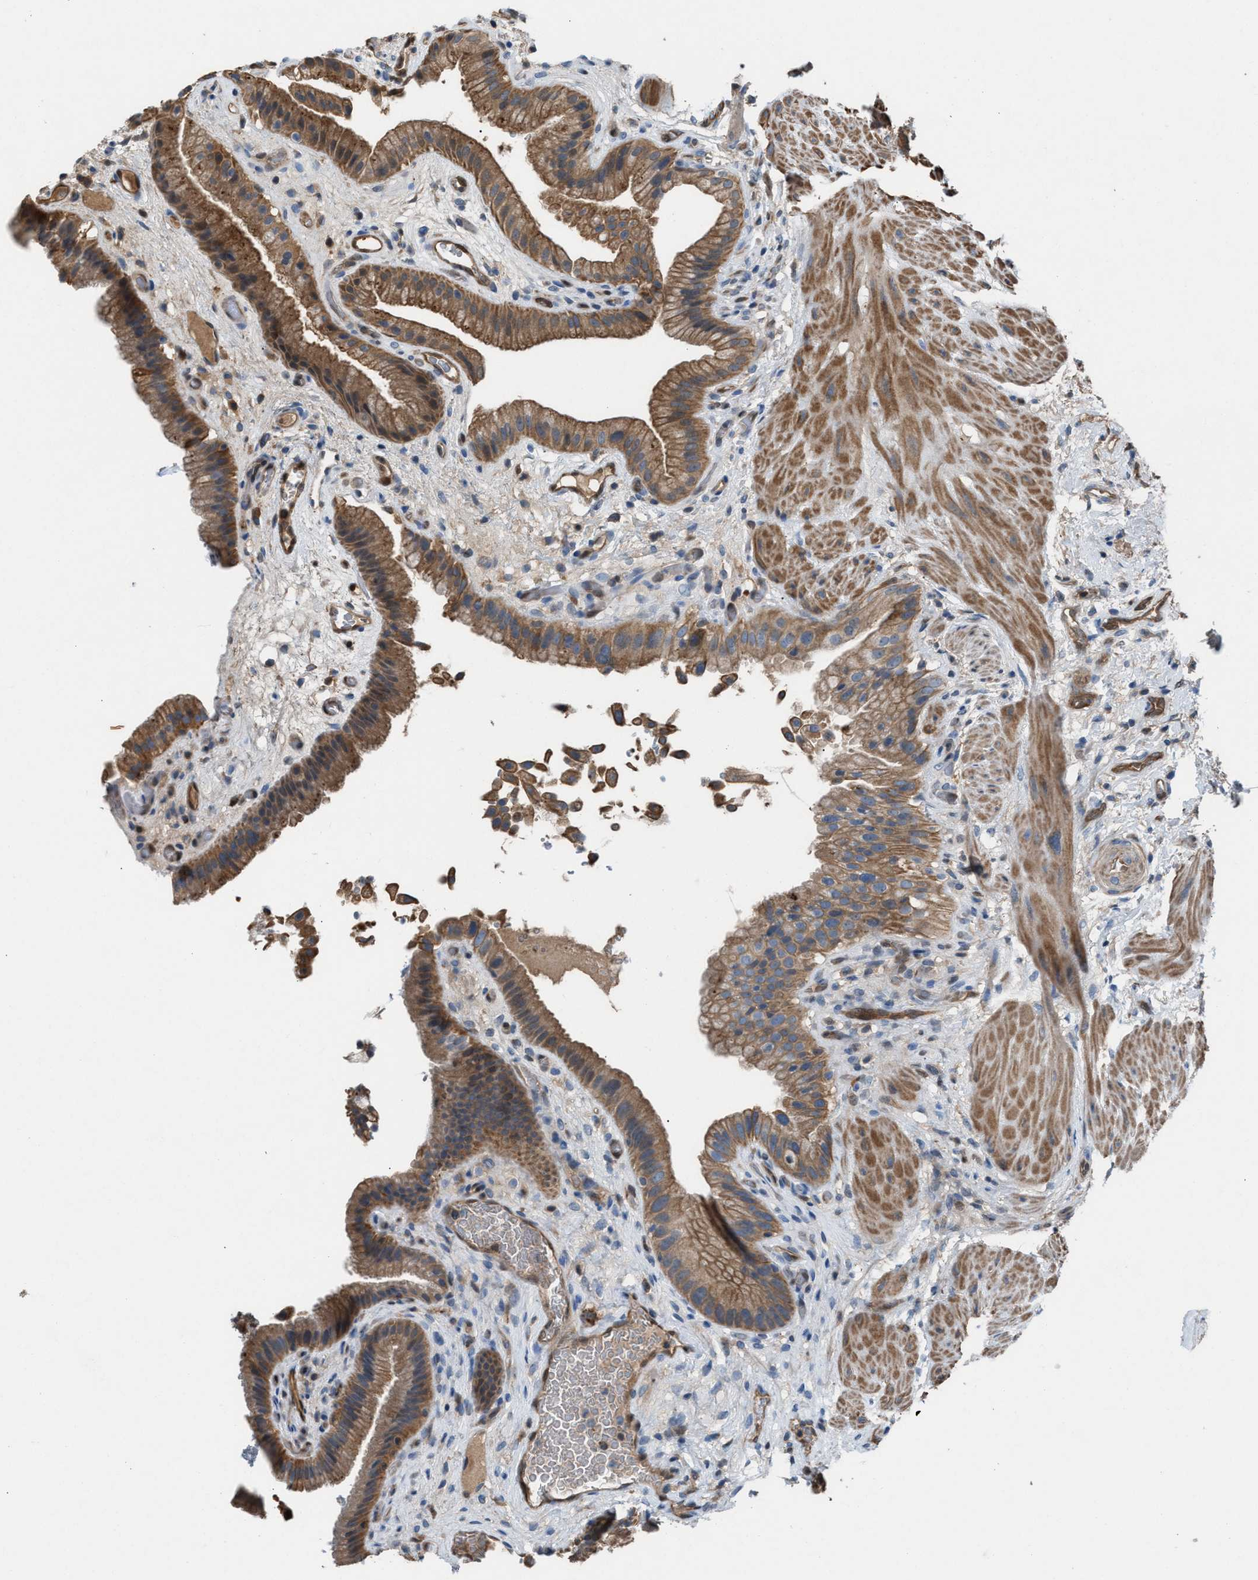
{"staining": {"intensity": "moderate", "quantity": ">75%", "location": "cytoplasmic/membranous"}, "tissue": "gallbladder", "cell_type": "Glandular cells", "image_type": "normal", "snomed": [{"axis": "morphology", "description": "Normal tissue, NOS"}, {"axis": "topography", "description": "Gallbladder"}], "caption": "Protein staining of unremarkable gallbladder displays moderate cytoplasmic/membranous positivity in approximately >75% of glandular cells. (Stains: DAB (3,3'-diaminobenzidine) in brown, nuclei in blue, Microscopy: brightfield microscopy at high magnification).", "gene": "TPK1", "patient": {"sex": "male", "age": 49}}